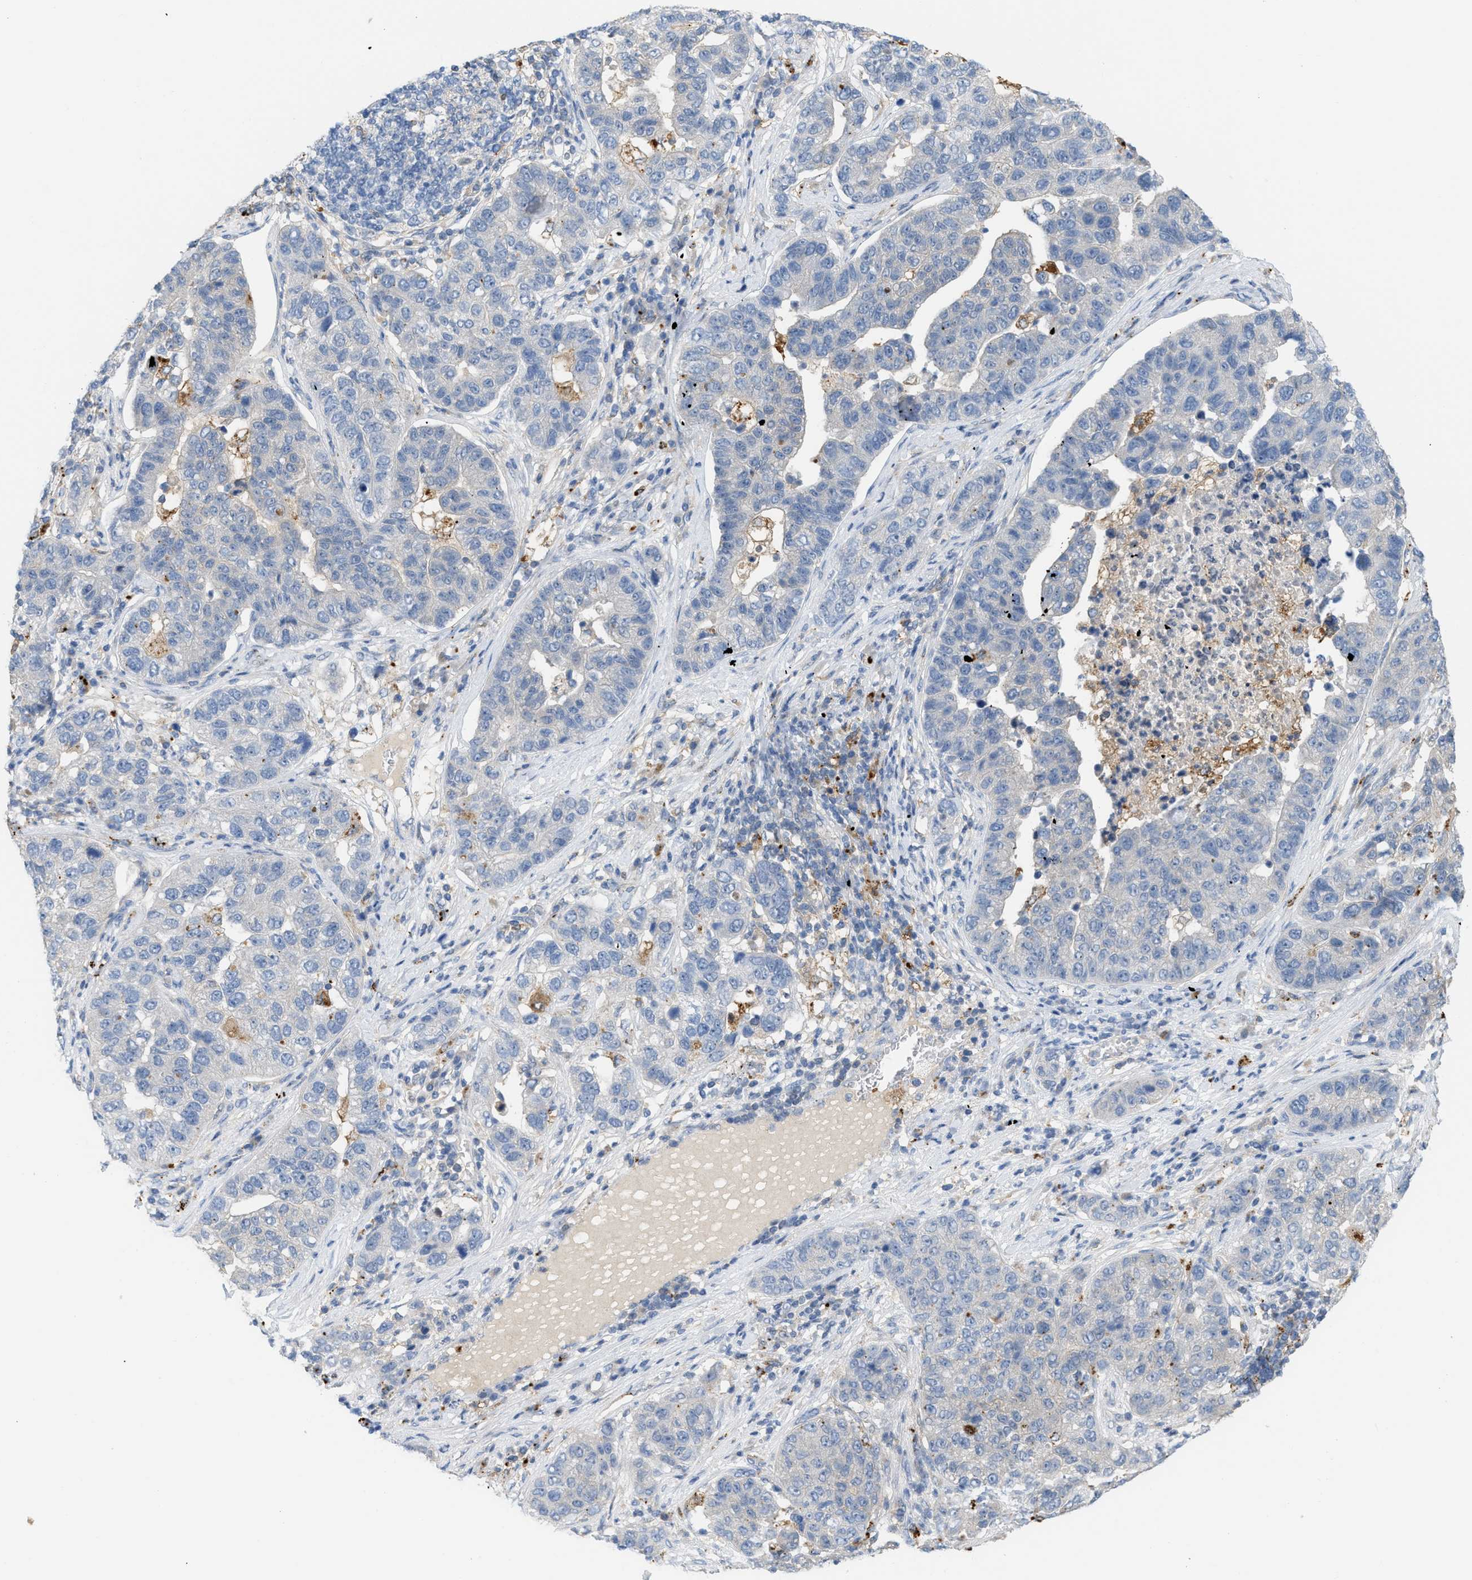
{"staining": {"intensity": "negative", "quantity": "none", "location": "none"}, "tissue": "pancreatic cancer", "cell_type": "Tumor cells", "image_type": "cancer", "snomed": [{"axis": "morphology", "description": "Adenocarcinoma, NOS"}, {"axis": "topography", "description": "Pancreas"}], "caption": "The image exhibits no staining of tumor cells in adenocarcinoma (pancreatic).", "gene": "CSTB", "patient": {"sex": "female", "age": 61}}